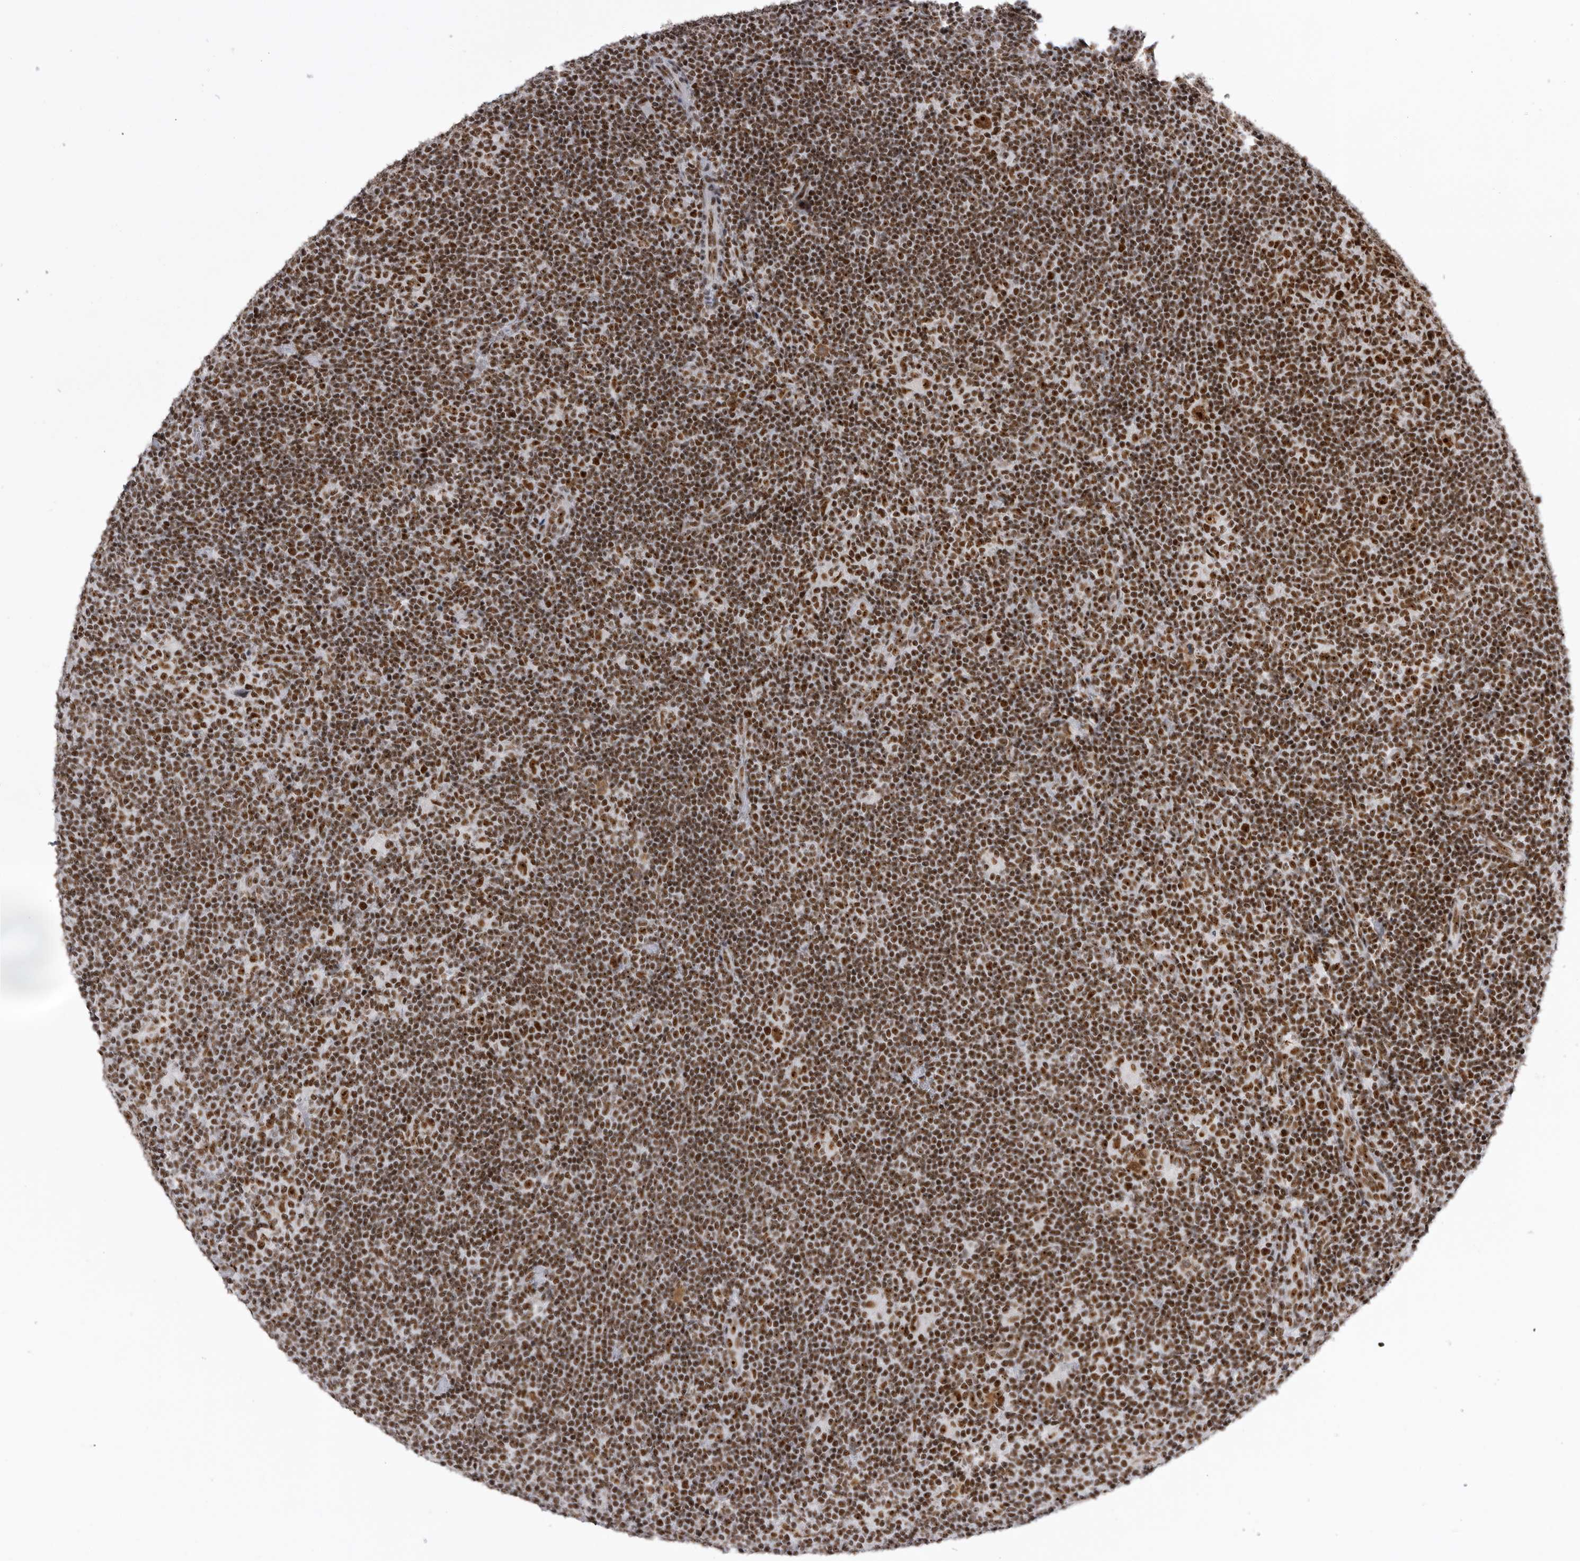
{"staining": {"intensity": "strong", "quantity": ">75%", "location": "nuclear"}, "tissue": "lymphoma", "cell_type": "Tumor cells", "image_type": "cancer", "snomed": [{"axis": "morphology", "description": "Hodgkin's disease, NOS"}, {"axis": "topography", "description": "Lymph node"}], "caption": "Tumor cells exhibit high levels of strong nuclear staining in about >75% of cells in Hodgkin's disease.", "gene": "DHX9", "patient": {"sex": "female", "age": 57}}